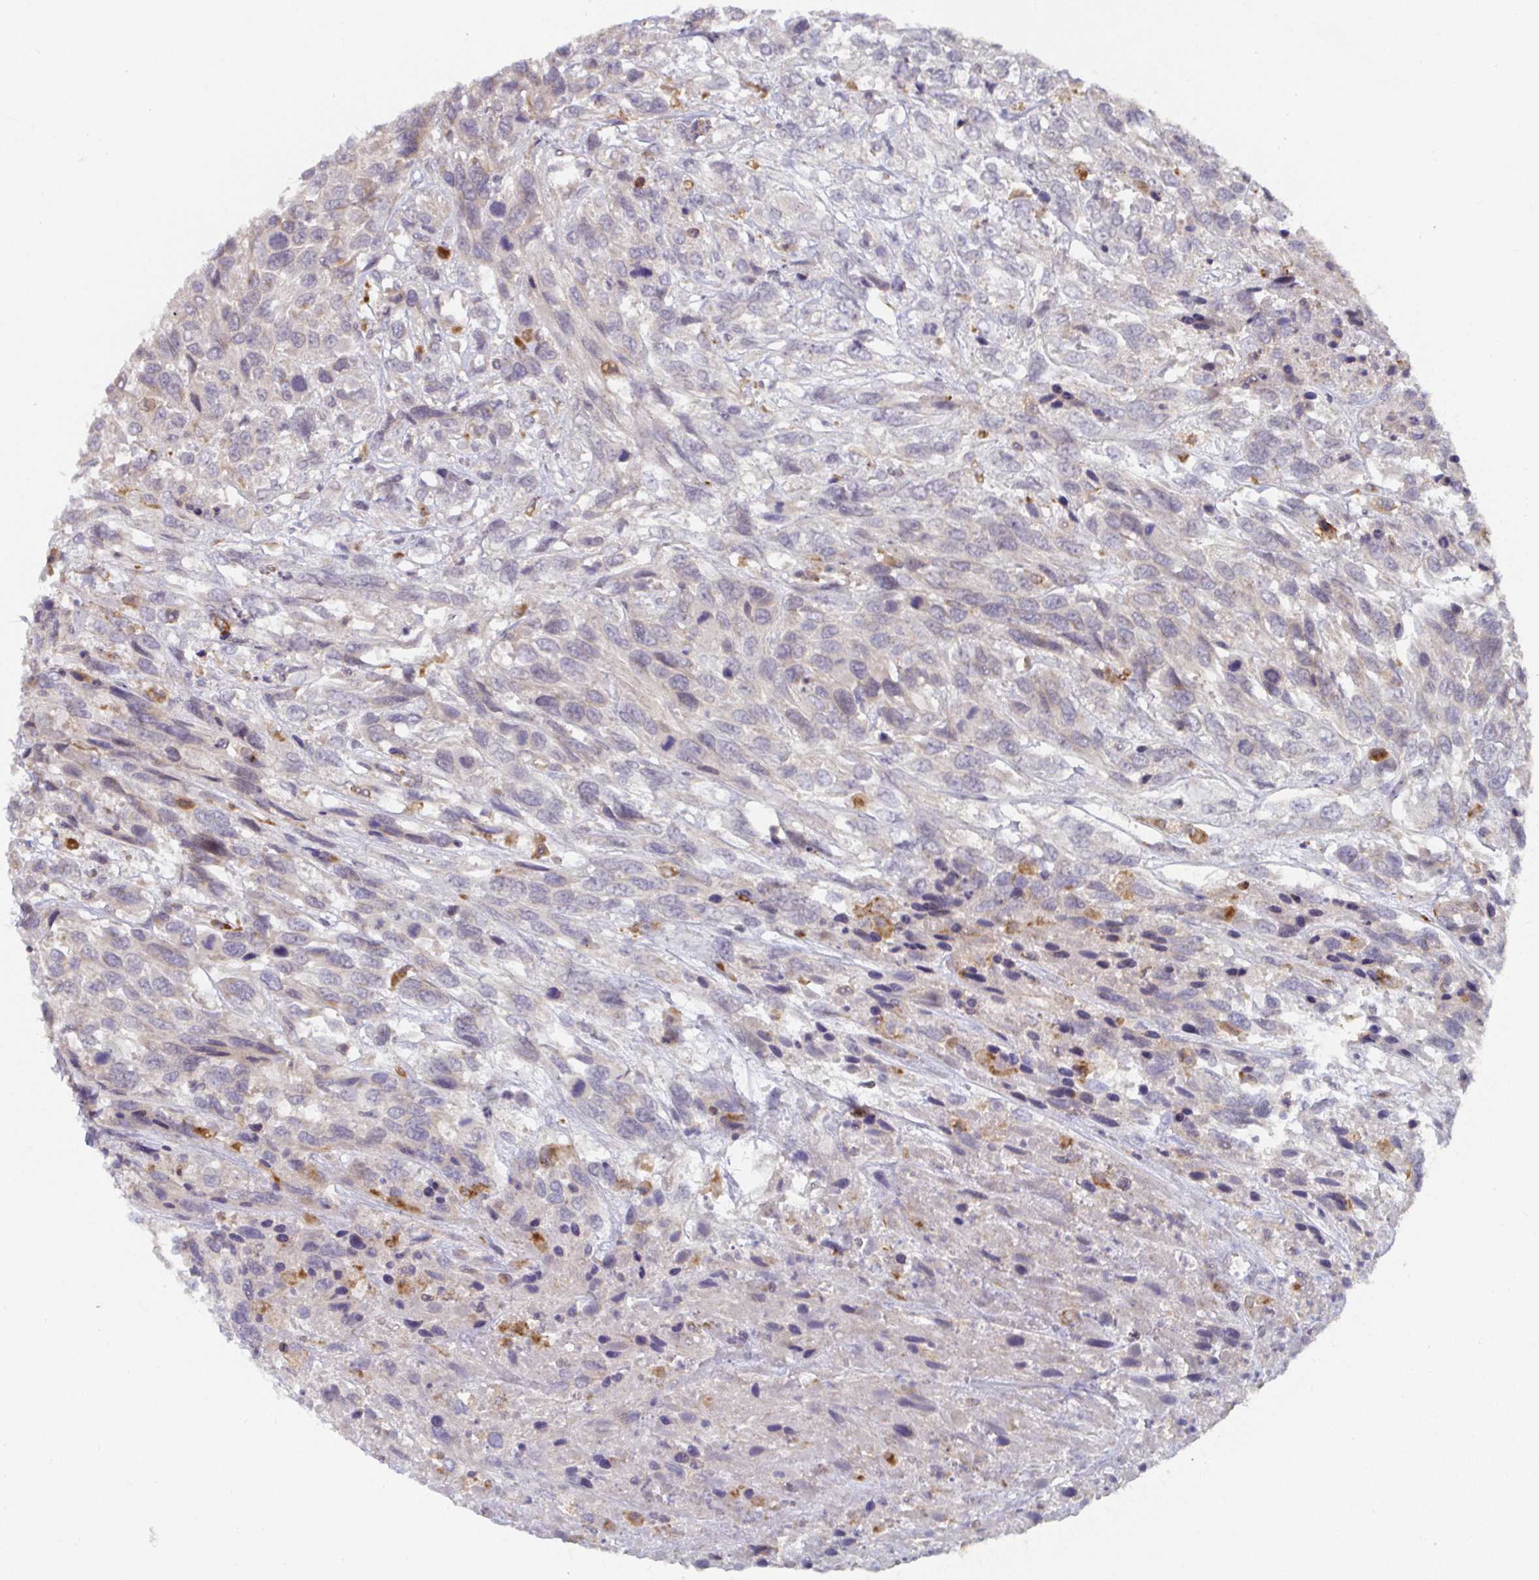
{"staining": {"intensity": "negative", "quantity": "none", "location": "none"}, "tissue": "urothelial cancer", "cell_type": "Tumor cells", "image_type": "cancer", "snomed": [{"axis": "morphology", "description": "Urothelial carcinoma, High grade"}, {"axis": "topography", "description": "Urinary bladder"}], "caption": "Tumor cells show no significant expression in urothelial cancer.", "gene": "CDH18", "patient": {"sex": "female", "age": 70}}